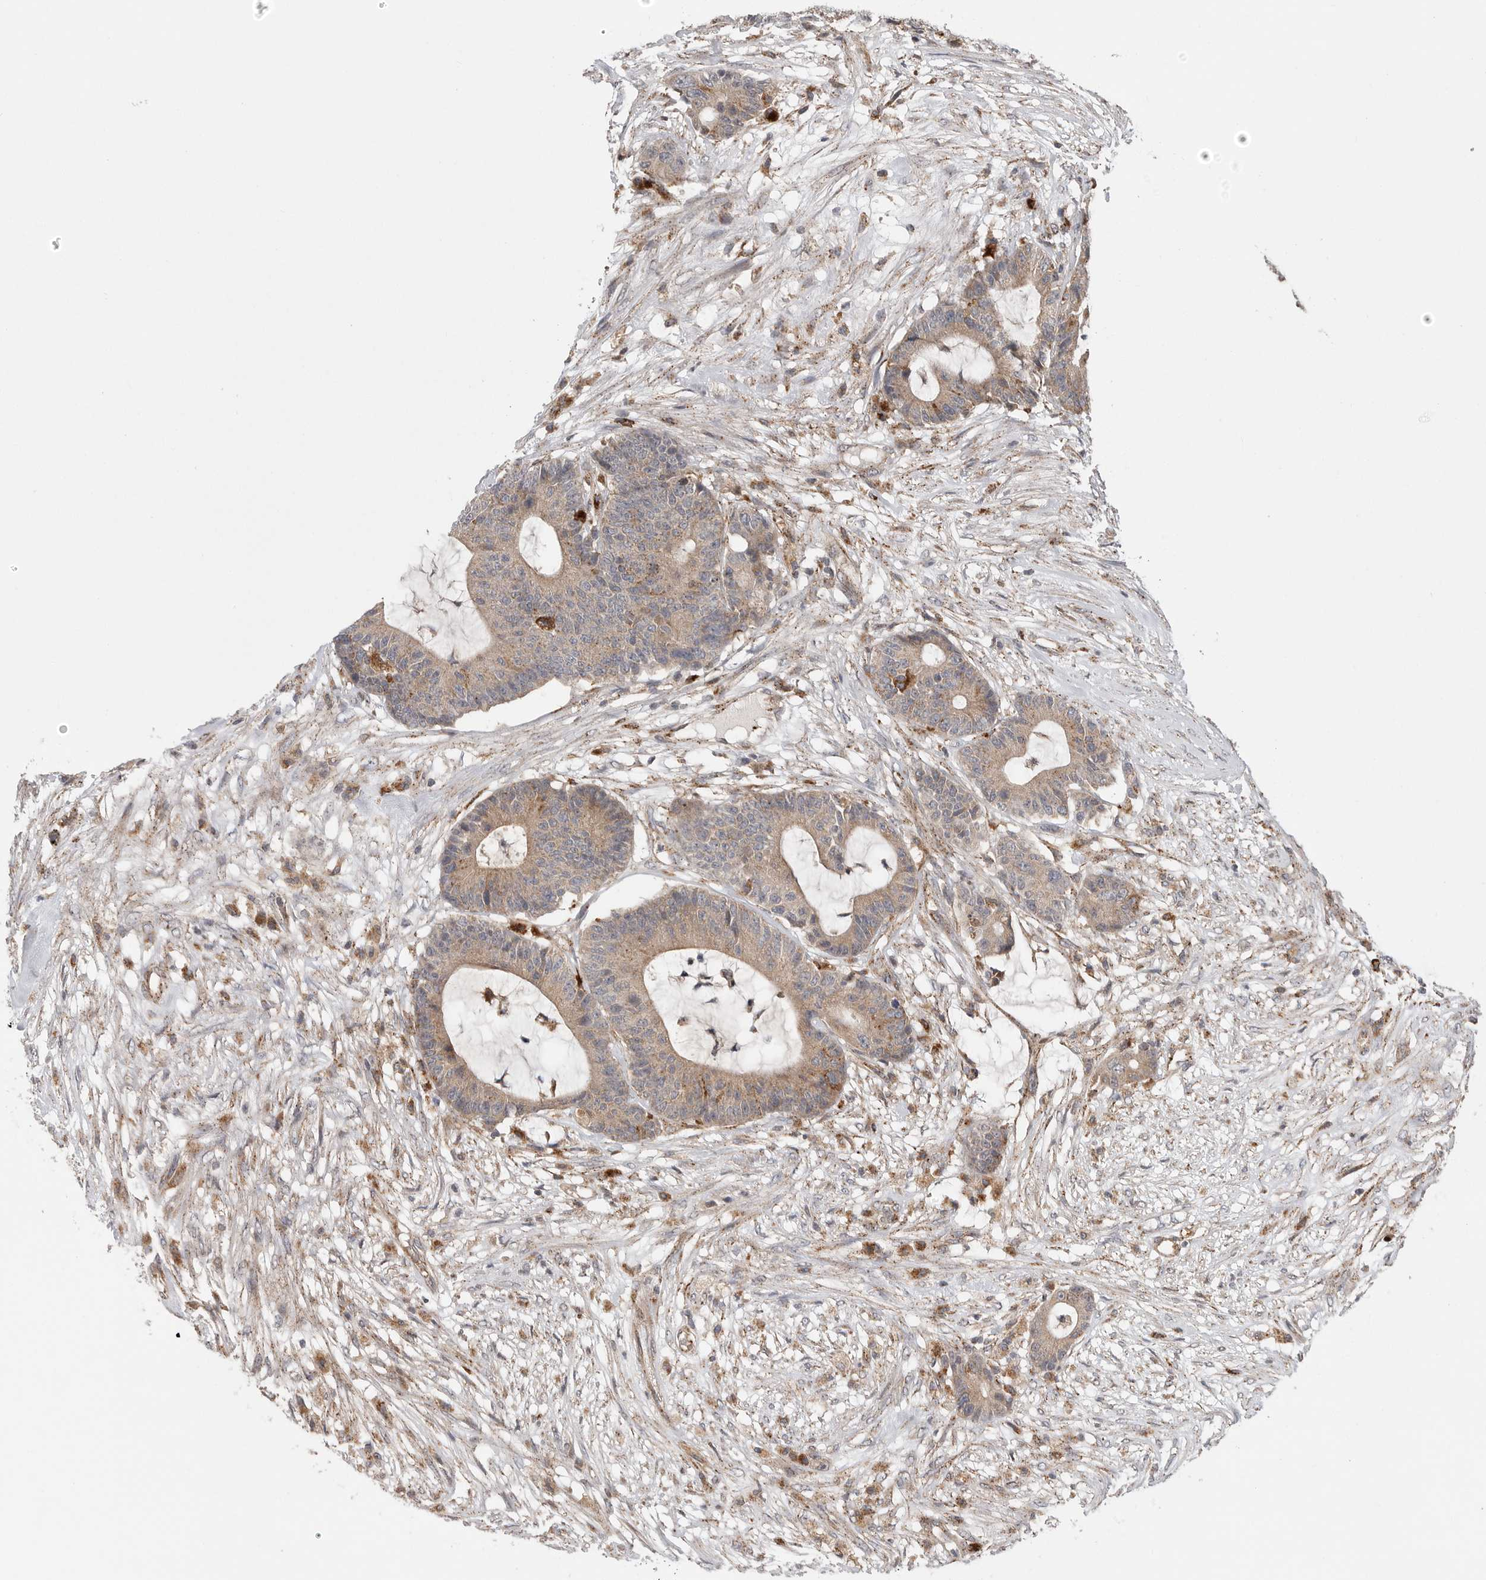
{"staining": {"intensity": "moderate", "quantity": ">75%", "location": "cytoplasmic/membranous"}, "tissue": "colorectal cancer", "cell_type": "Tumor cells", "image_type": "cancer", "snomed": [{"axis": "morphology", "description": "Adenocarcinoma, NOS"}, {"axis": "topography", "description": "Colon"}], "caption": "Adenocarcinoma (colorectal) tissue demonstrates moderate cytoplasmic/membranous expression in about >75% of tumor cells", "gene": "GALNS", "patient": {"sex": "female", "age": 84}}